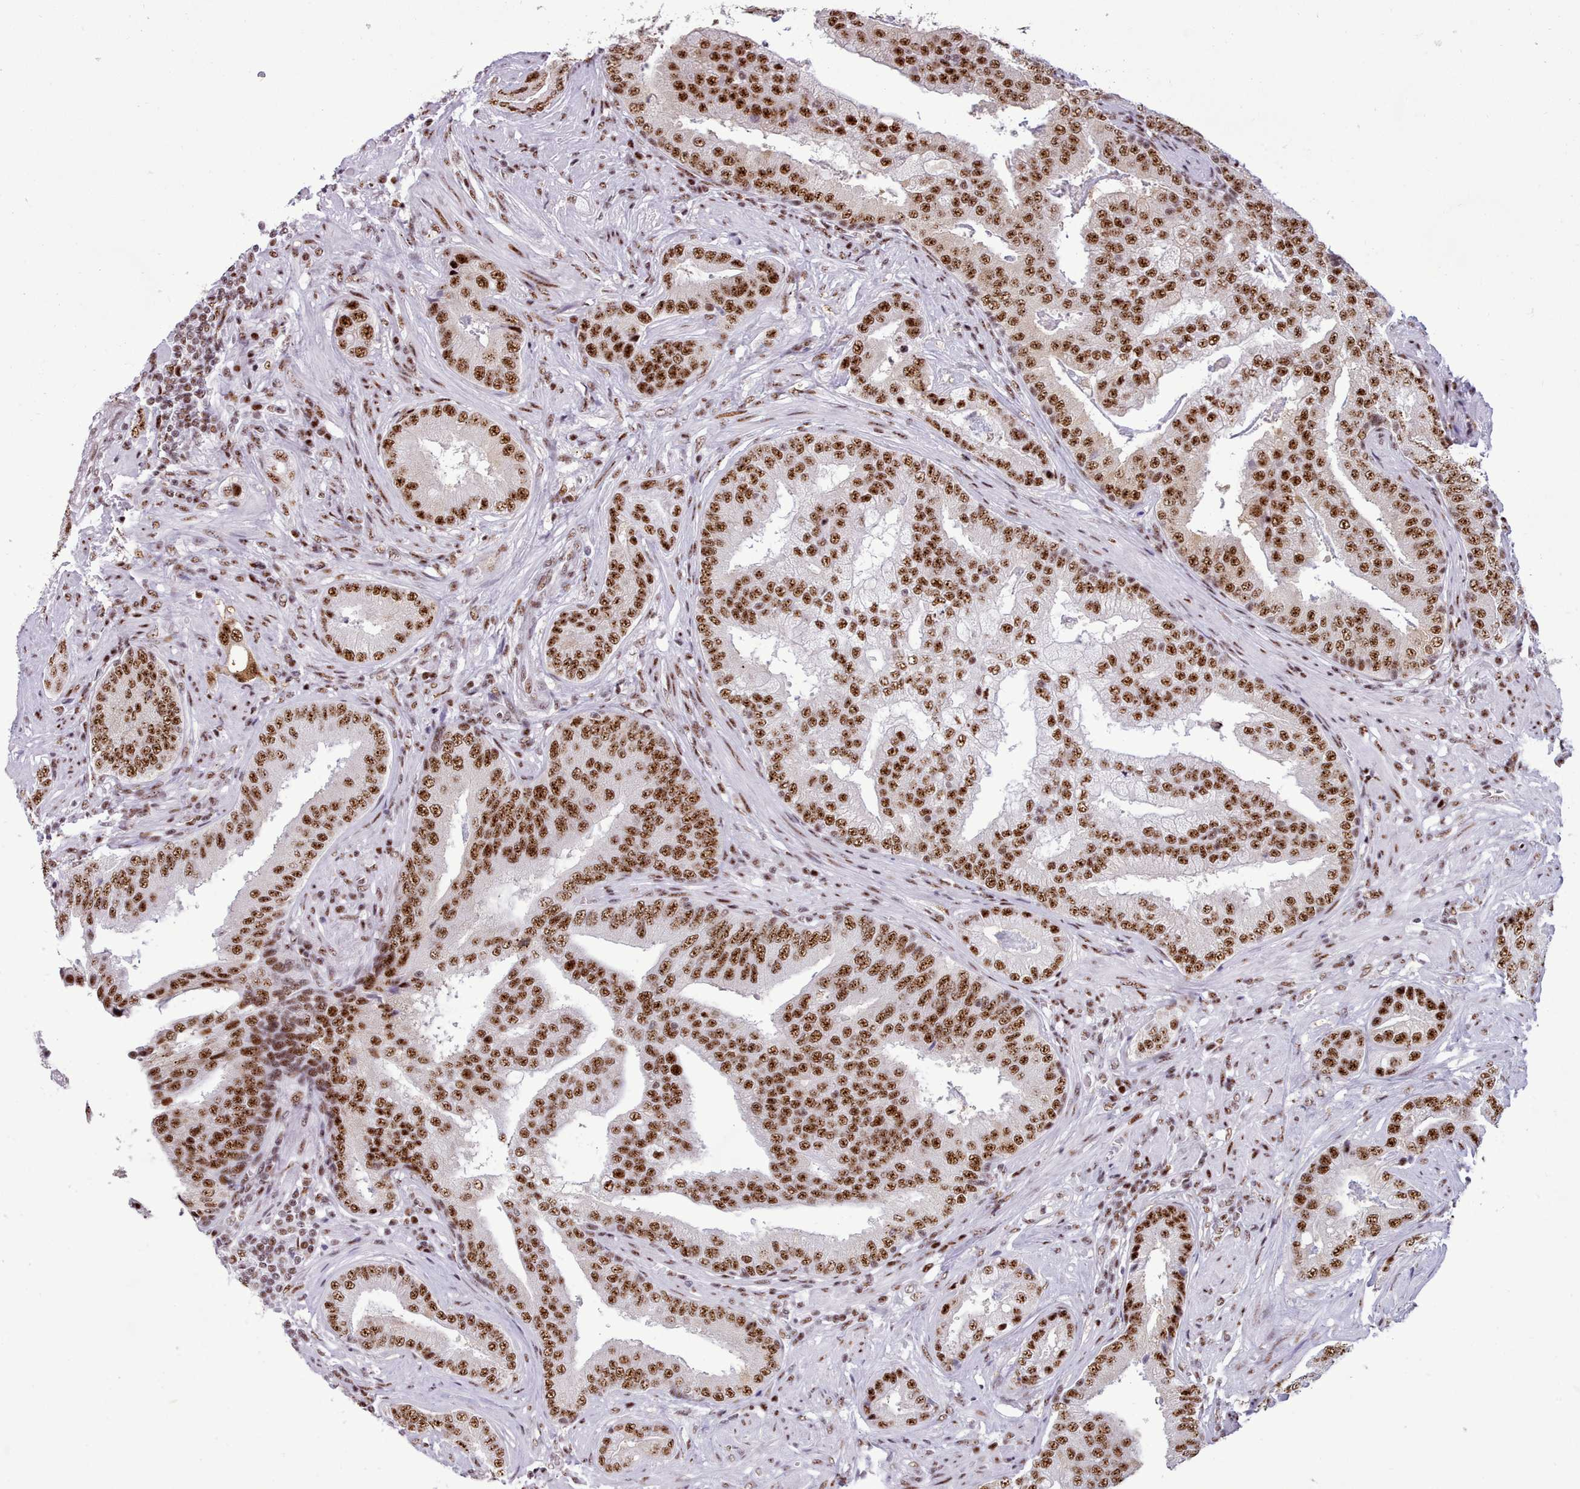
{"staining": {"intensity": "strong", "quantity": ">75%", "location": "nuclear"}, "tissue": "prostate cancer", "cell_type": "Tumor cells", "image_type": "cancer", "snomed": [{"axis": "morphology", "description": "Adenocarcinoma, High grade"}, {"axis": "topography", "description": "Prostate"}], "caption": "Human prostate cancer (adenocarcinoma (high-grade)) stained with a protein marker displays strong staining in tumor cells.", "gene": "TMEM35B", "patient": {"sex": "male", "age": 55}}